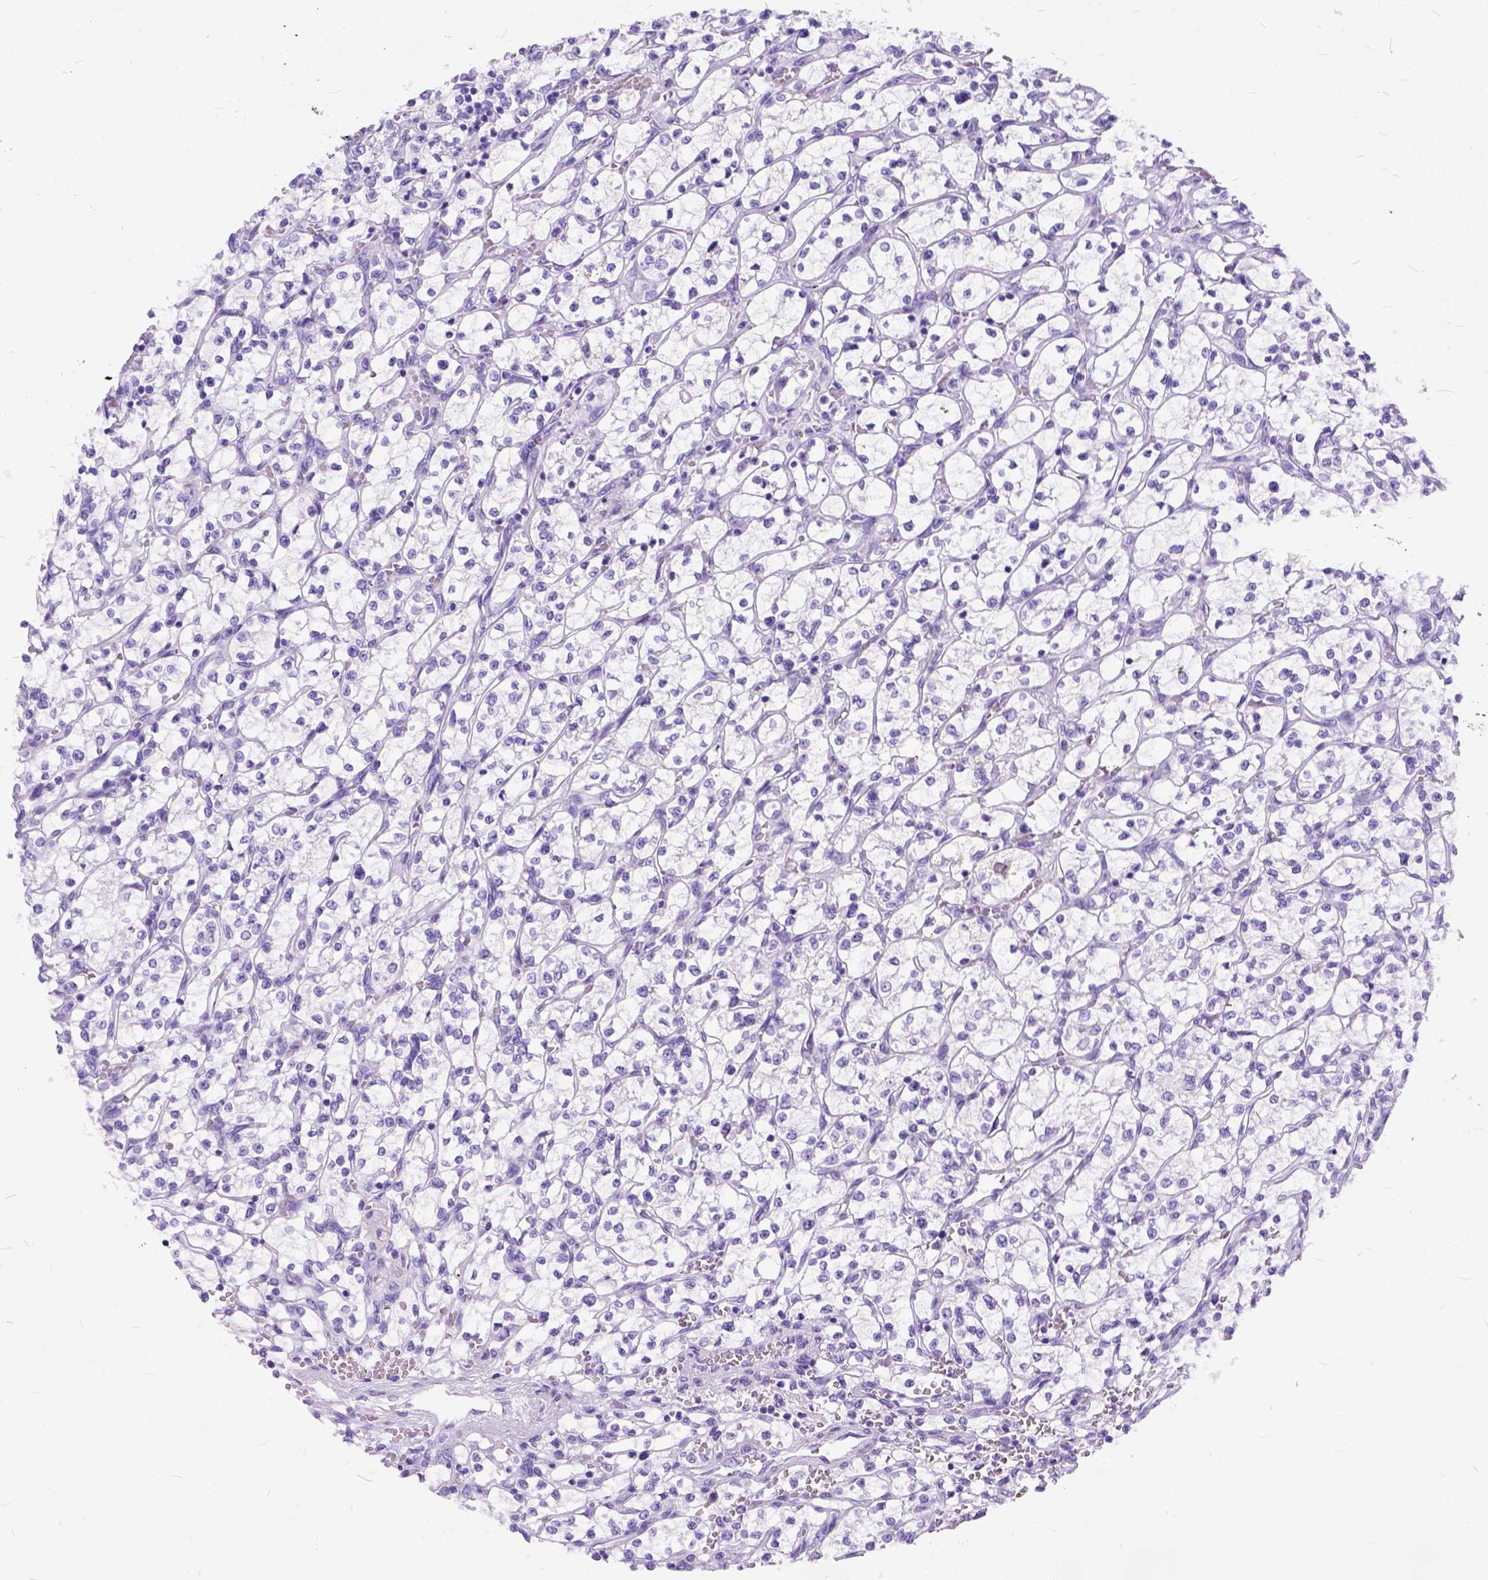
{"staining": {"intensity": "negative", "quantity": "none", "location": "none"}, "tissue": "renal cancer", "cell_type": "Tumor cells", "image_type": "cancer", "snomed": [{"axis": "morphology", "description": "Adenocarcinoma, NOS"}, {"axis": "topography", "description": "Kidney"}], "caption": "Human renal cancer stained for a protein using IHC exhibits no positivity in tumor cells.", "gene": "C1QTNF3", "patient": {"sex": "female", "age": 64}}